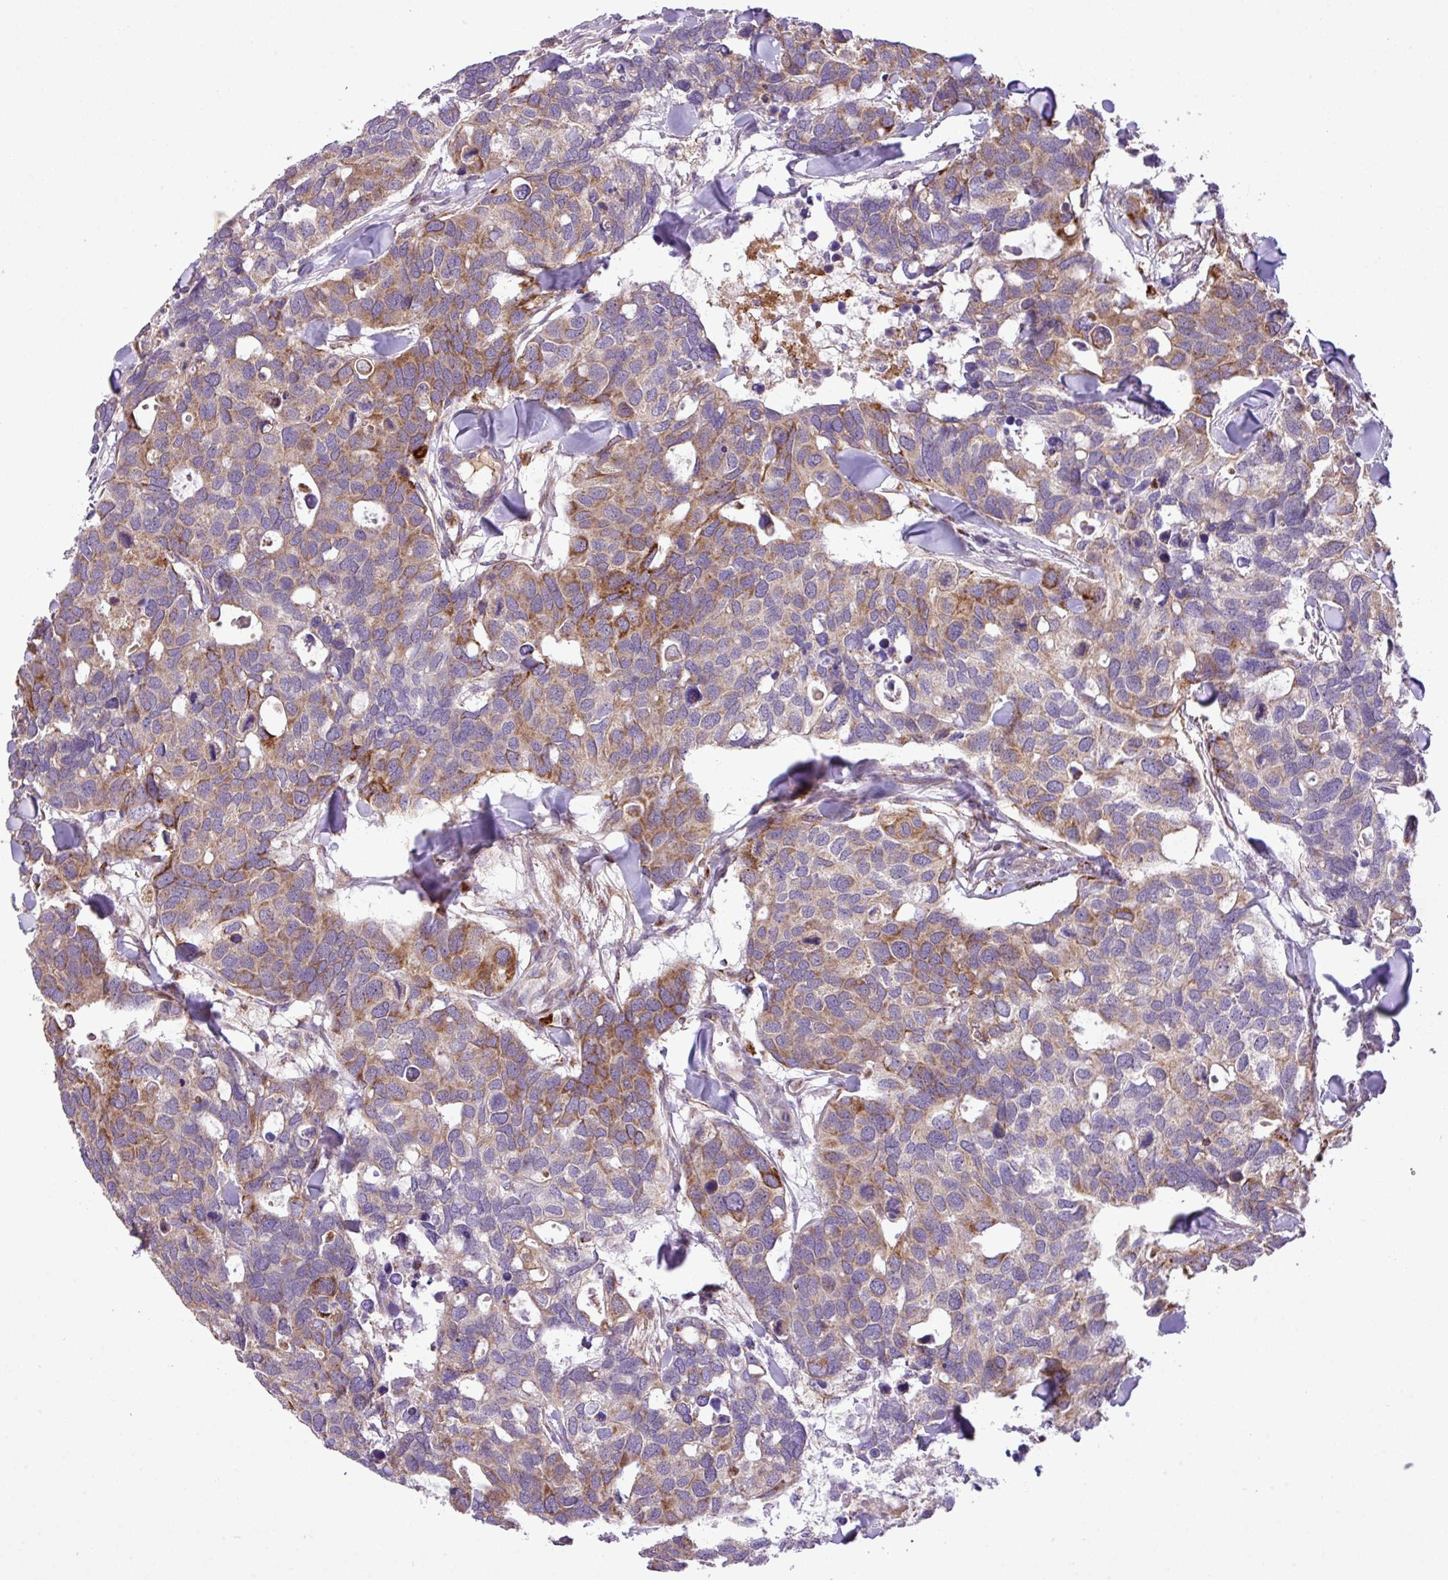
{"staining": {"intensity": "moderate", "quantity": "25%-75%", "location": "cytoplasmic/membranous"}, "tissue": "breast cancer", "cell_type": "Tumor cells", "image_type": "cancer", "snomed": [{"axis": "morphology", "description": "Duct carcinoma"}, {"axis": "topography", "description": "Breast"}], "caption": "This micrograph reveals IHC staining of human breast cancer (infiltrating ductal carcinoma), with medium moderate cytoplasmic/membranous positivity in about 25%-75% of tumor cells.", "gene": "ZNF569", "patient": {"sex": "female", "age": 83}}